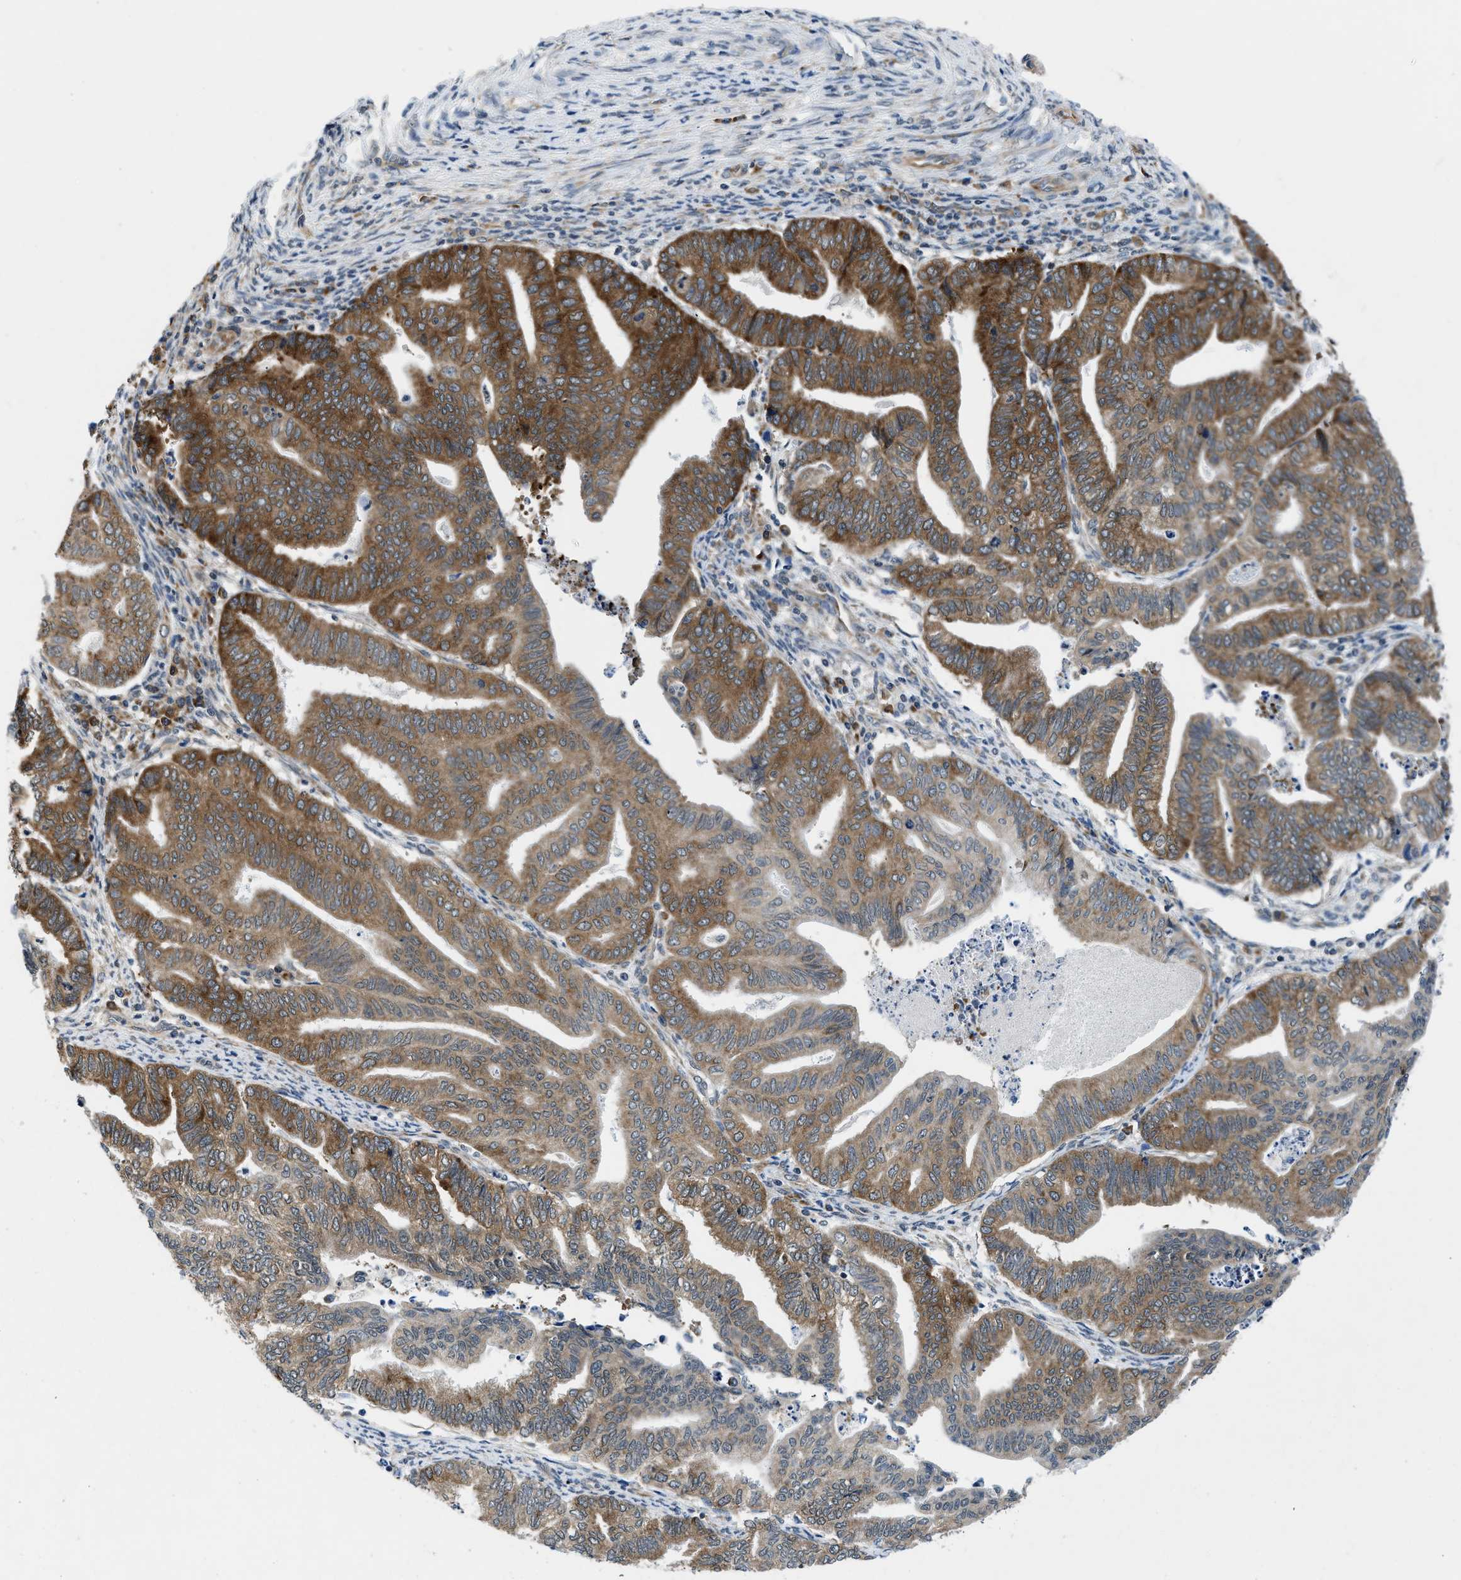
{"staining": {"intensity": "moderate", "quantity": "25%-75%", "location": "cytoplasmic/membranous"}, "tissue": "endometrial cancer", "cell_type": "Tumor cells", "image_type": "cancer", "snomed": [{"axis": "morphology", "description": "Adenocarcinoma, NOS"}, {"axis": "topography", "description": "Endometrium"}], "caption": "Approximately 25%-75% of tumor cells in human endometrial cancer (adenocarcinoma) demonstrate moderate cytoplasmic/membranous protein positivity as visualized by brown immunohistochemical staining.", "gene": "PA2G4", "patient": {"sex": "female", "age": 79}}